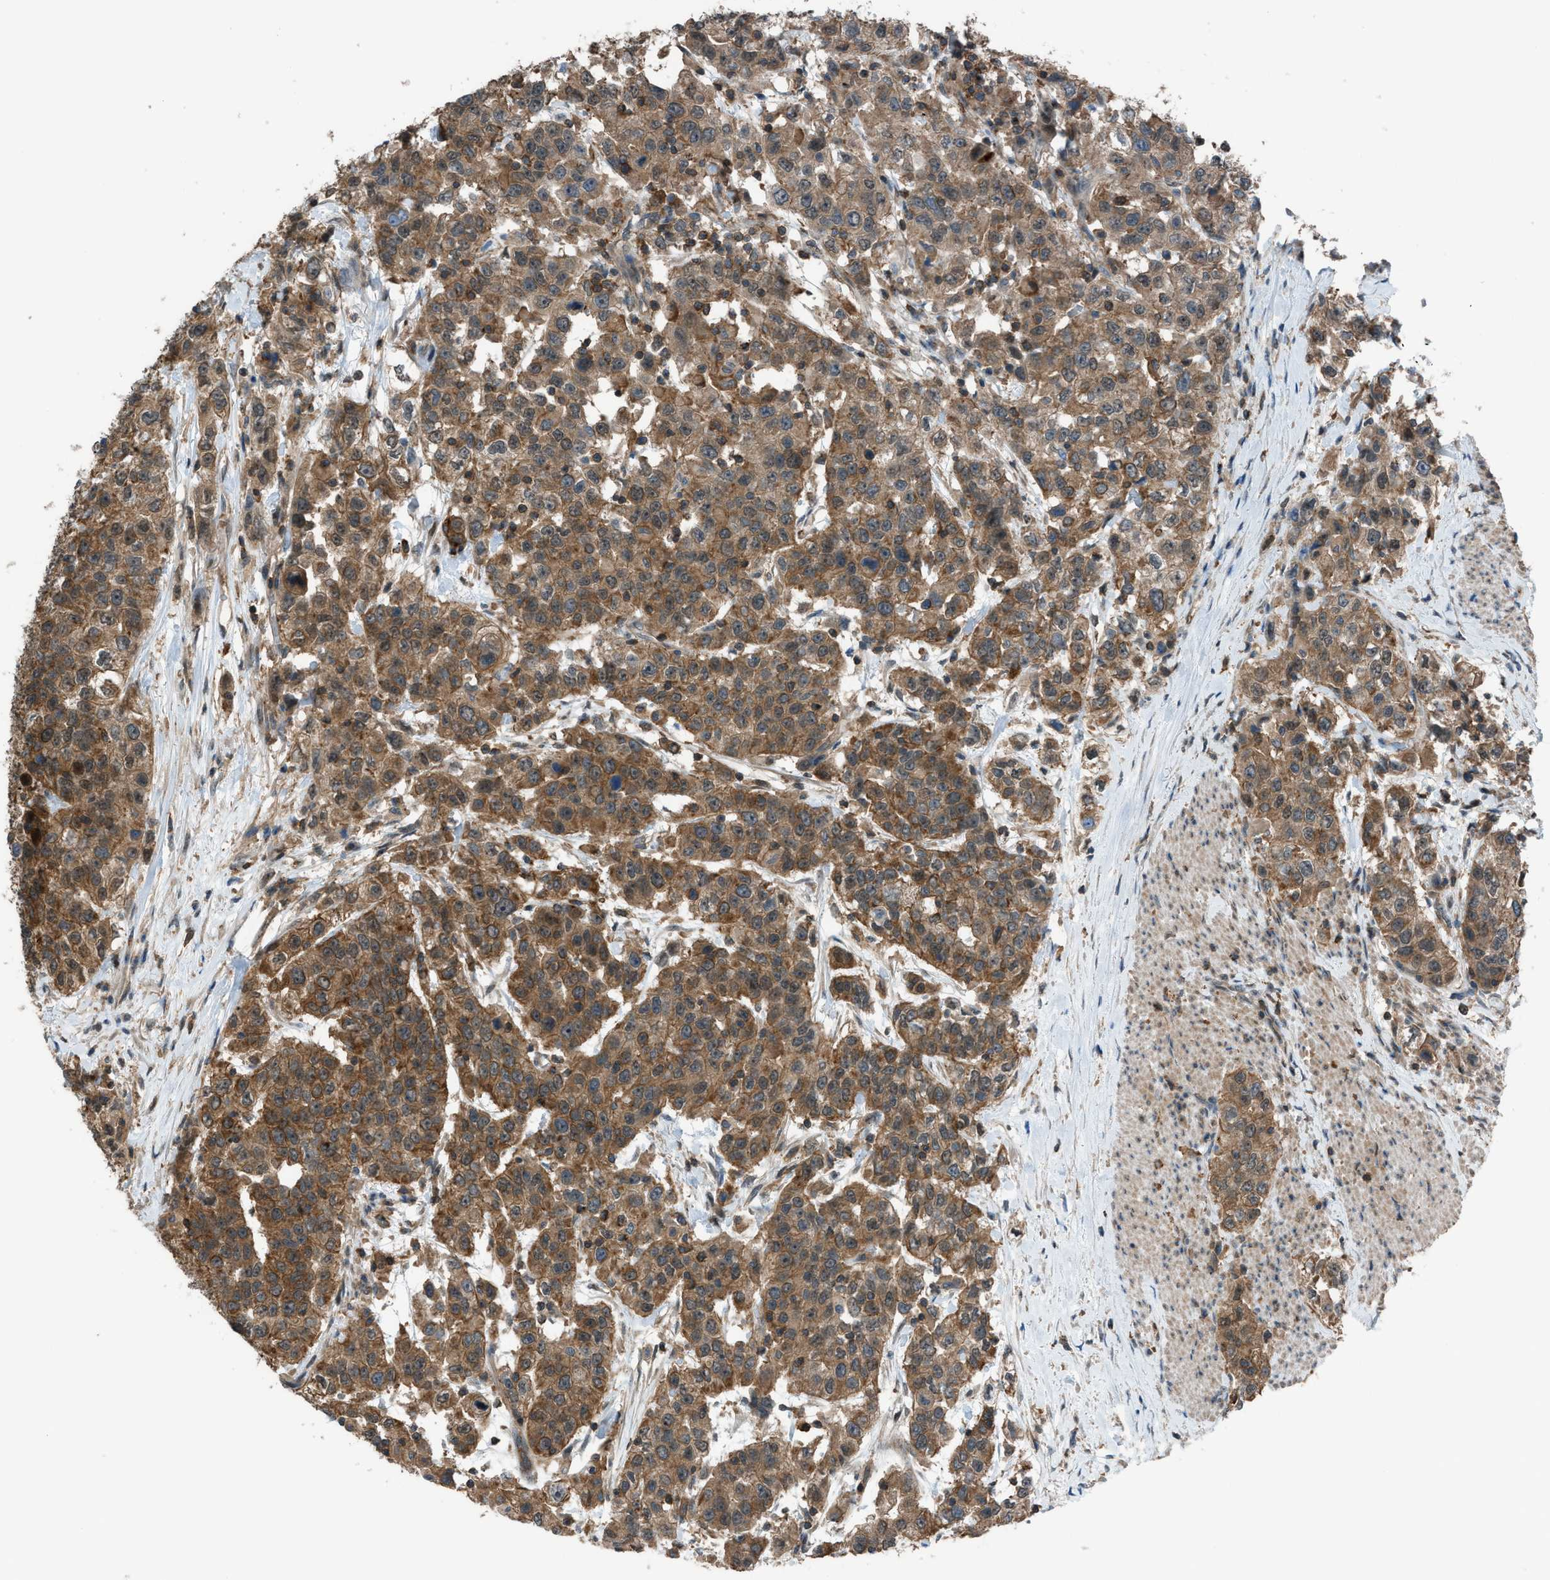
{"staining": {"intensity": "moderate", "quantity": ">75%", "location": "cytoplasmic/membranous"}, "tissue": "urothelial cancer", "cell_type": "Tumor cells", "image_type": "cancer", "snomed": [{"axis": "morphology", "description": "Urothelial carcinoma, High grade"}, {"axis": "topography", "description": "Urinary bladder"}], "caption": "The histopathology image reveals a brown stain indicating the presence of a protein in the cytoplasmic/membranous of tumor cells in urothelial cancer.", "gene": "DYRK1A", "patient": {"sex": "female", "age": 80}}